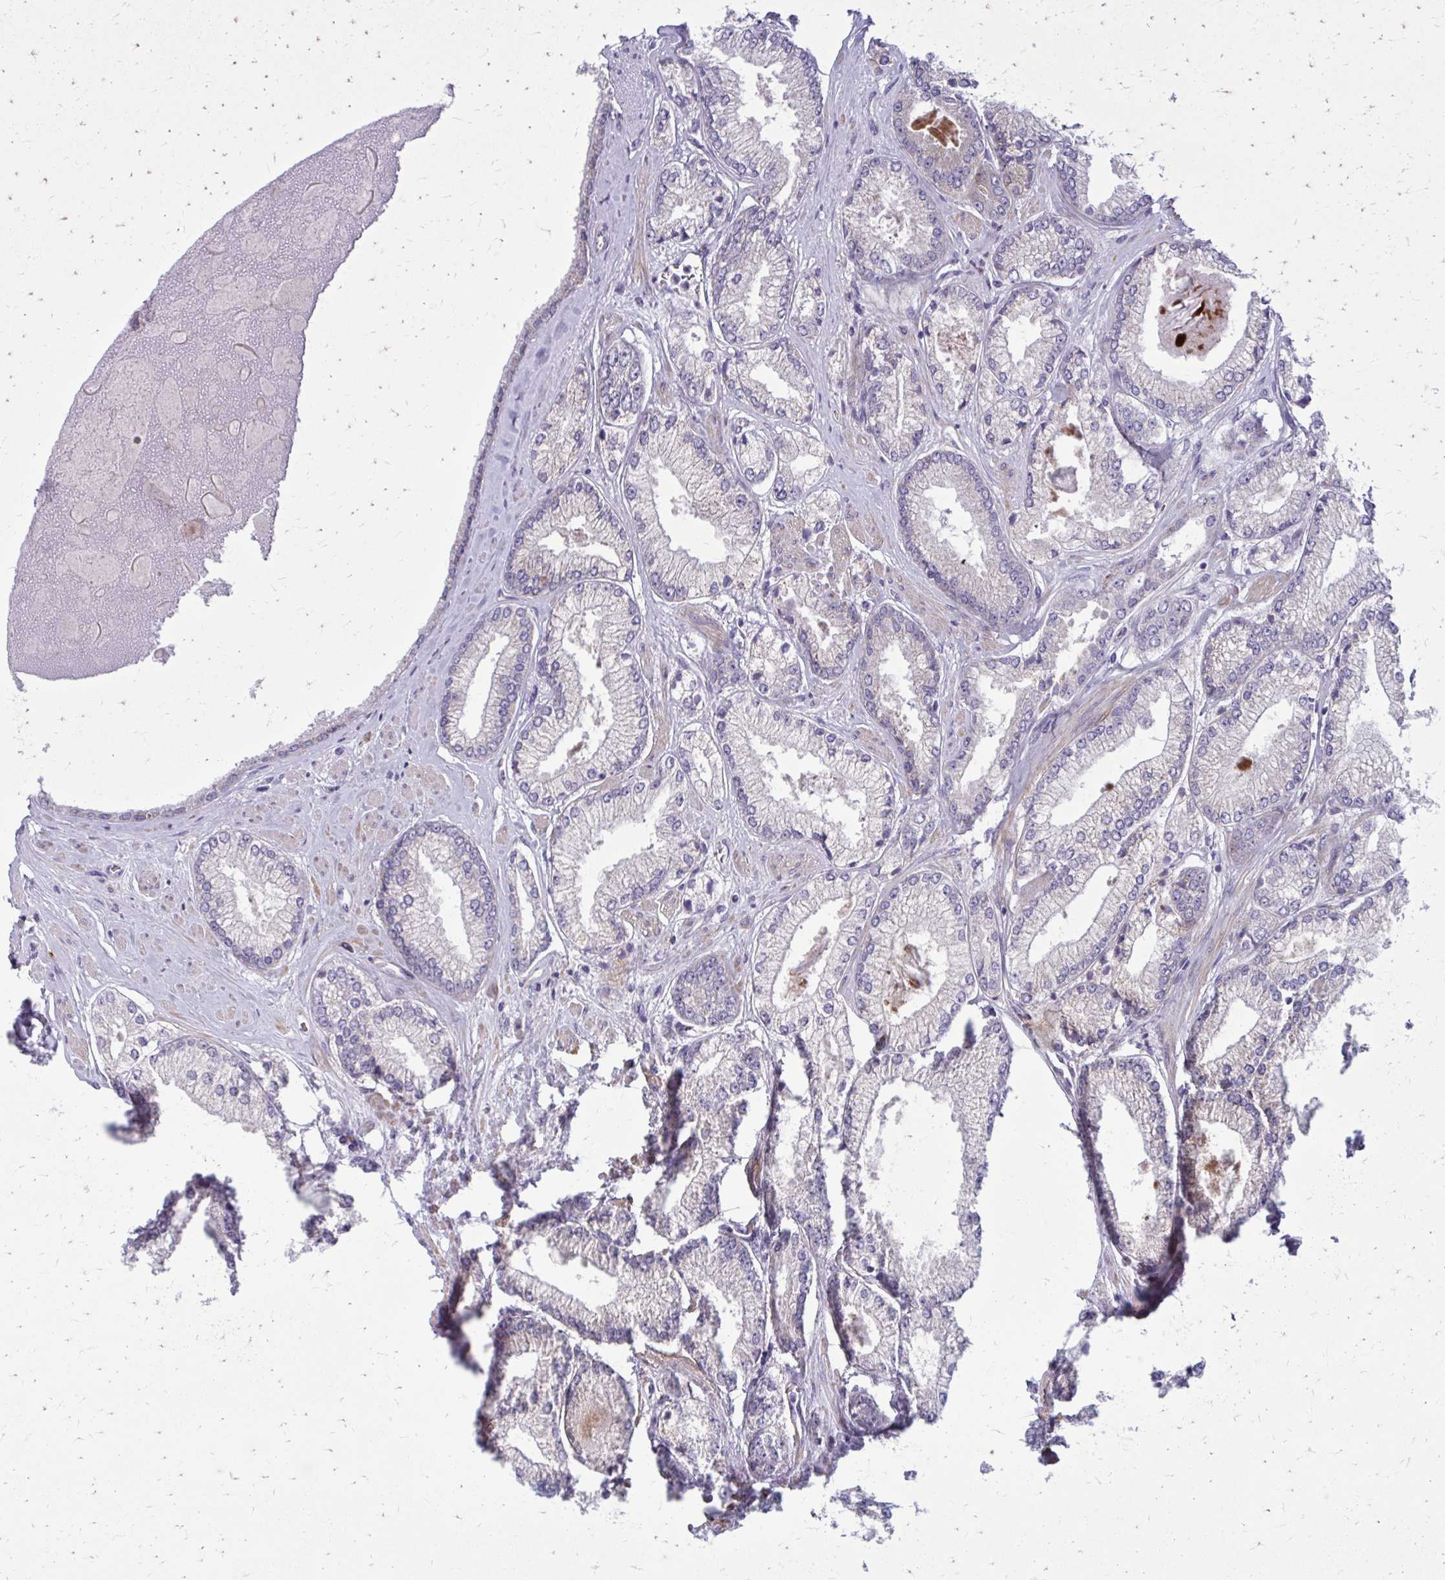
{"staining": {"intensity": "negative", "quantity": "none", "location": "none"}, "tissue": "prostate cancer", "cell_type": "Tumor cells", "image_type": "cancer", "snomed": [{"axis": "morphology", "description": "Adenocarcinoma, Low grade"}, {"axis": "topography", "description": "Prostate"}], "caption": "Prostate cancer stained for a protein using immunohistochemistry (IHC) displays no expression tumor cells.", "gene": "GIGYF2", "patient": {"sex": "male", "age": 67}}